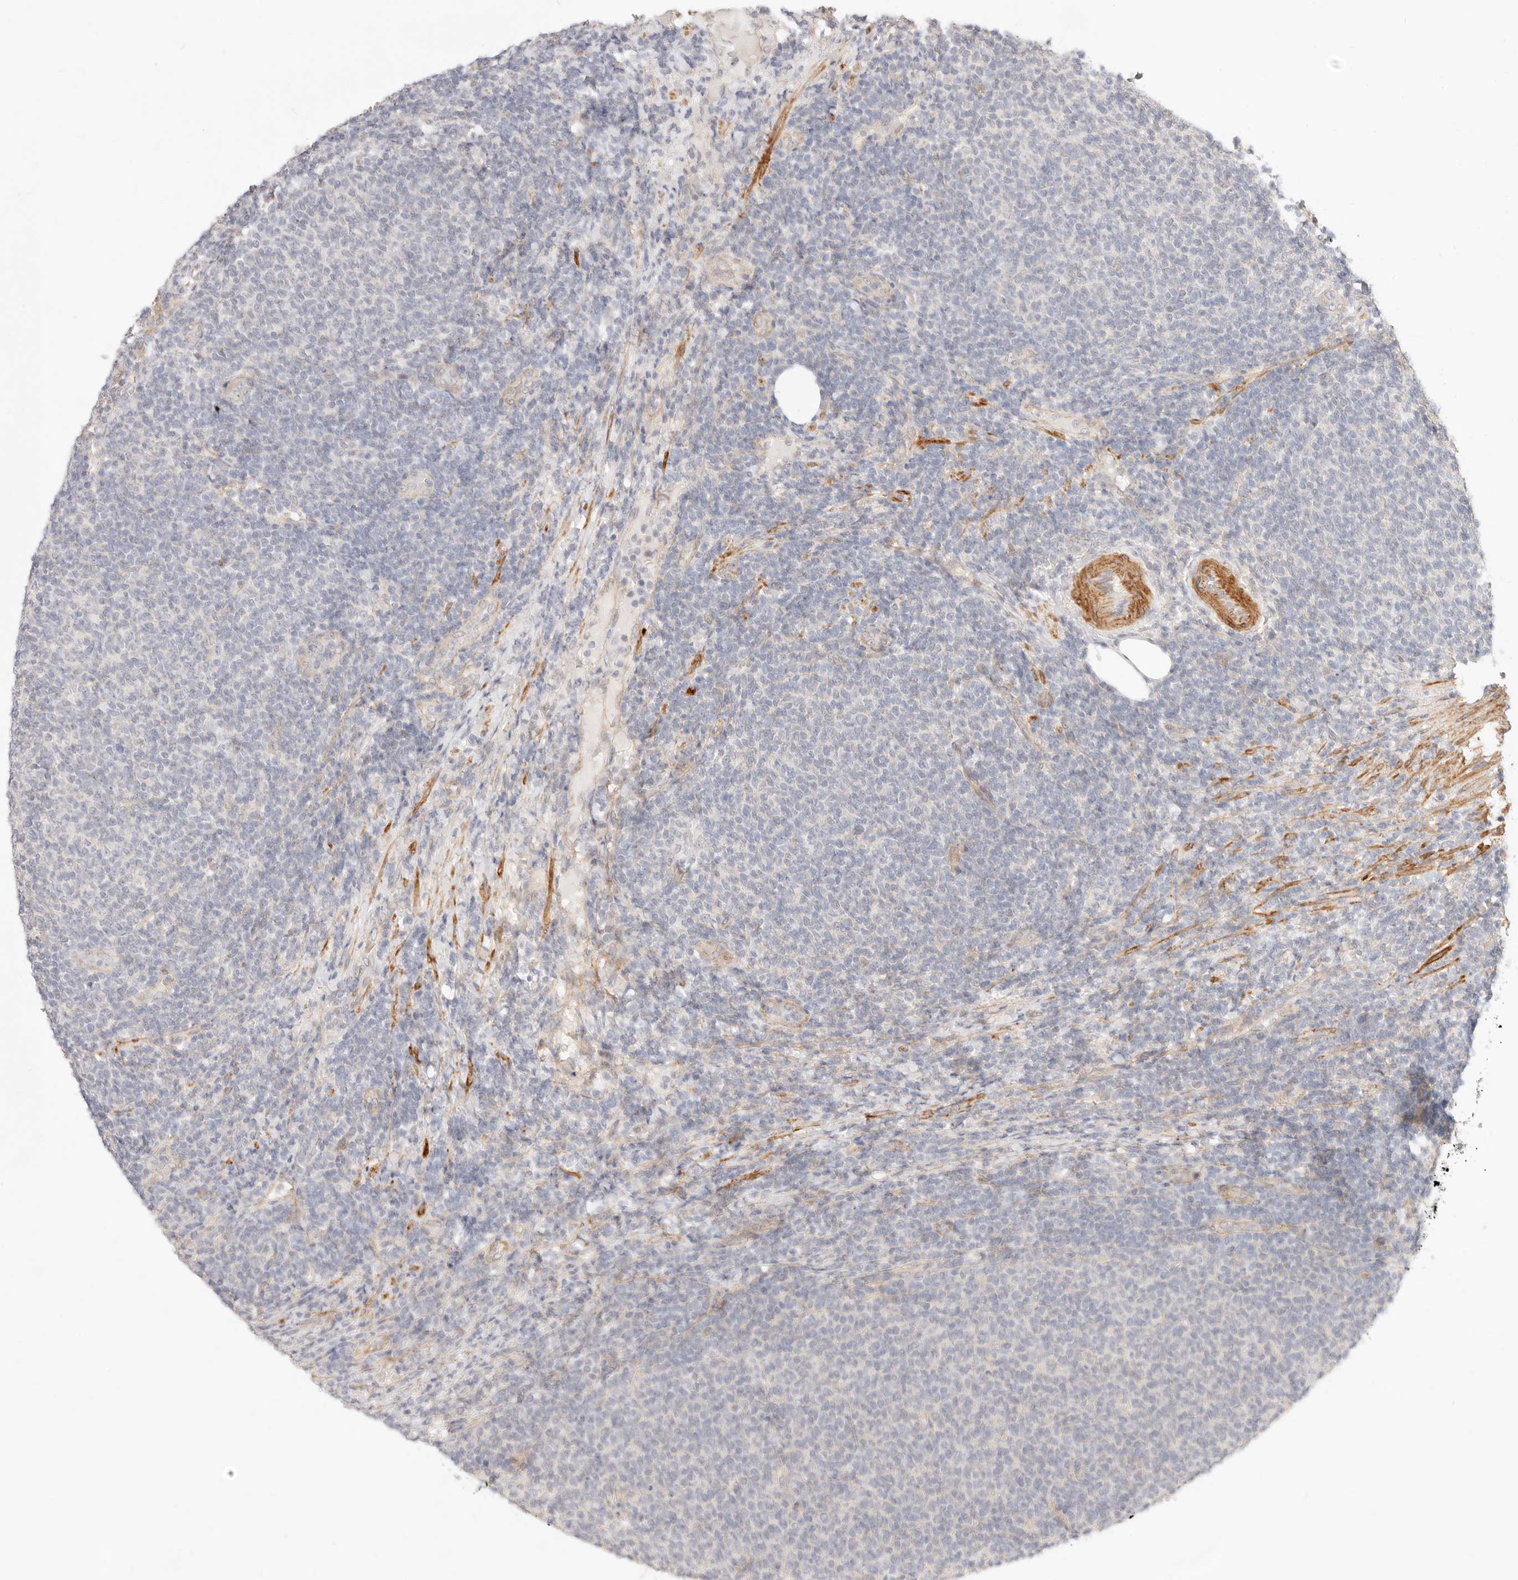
{"staining": {"intensity": "negative", "quantity": "none", "location": "none"}, "tissue": "lymphoma", "cell_type": "Tumor cells", "image_type": "cancer", "snomed": [{"axis": "morphology", "description": "Malignant lymphoma, non-Hodgkin's type, Low grade"}, {"axis": "topography", "description": "Lymph node"}], "caption": "High power microscopy photomicrograph of an immunohistochemistry image of low-grade malignant lymphoma, non-Hodgkin's type, revealing no significant expression in tumor cells.", "gene": "UBXN10", "patient": {"sex": "male", "age": 66}}